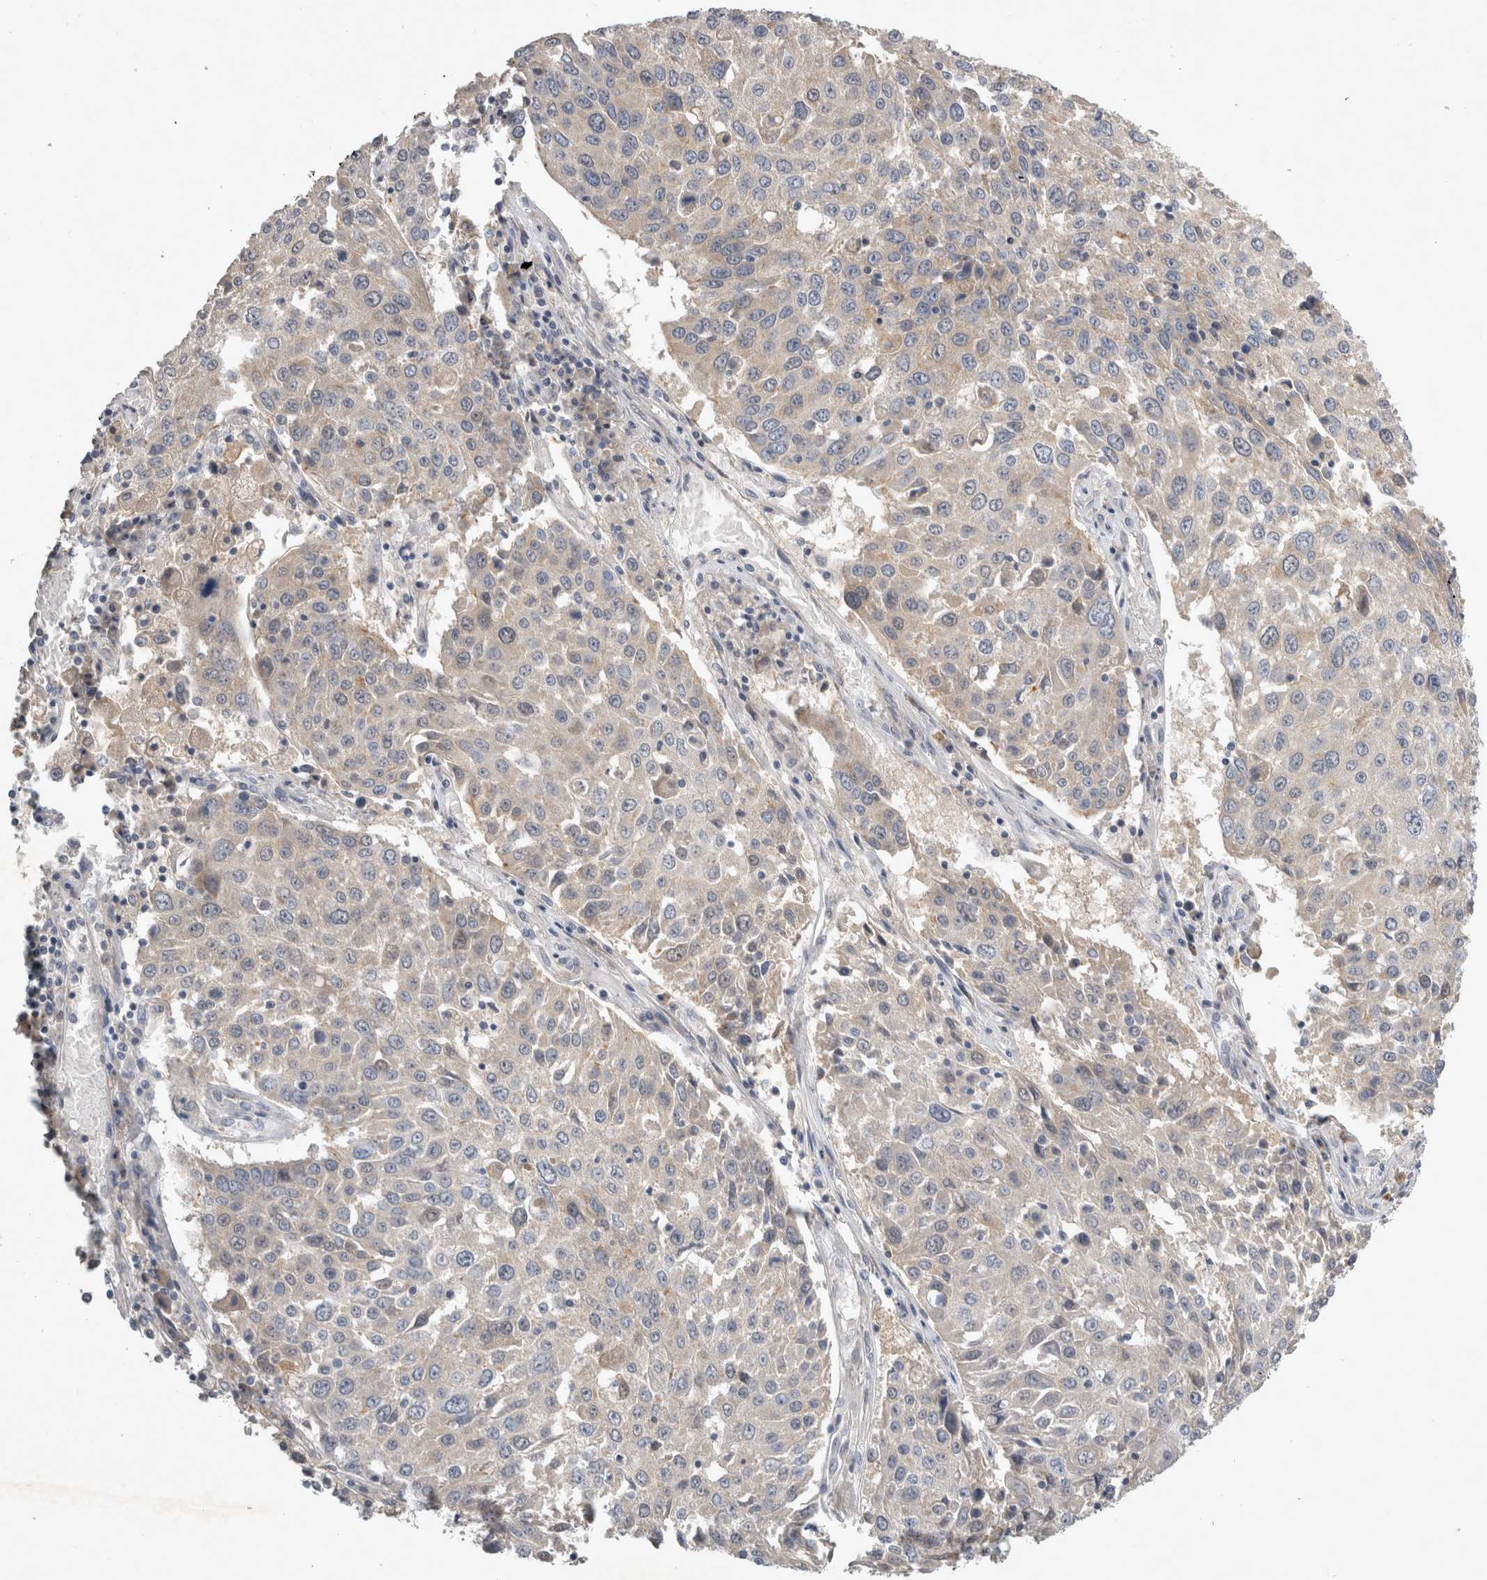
{"staining": {"intensity": "negative", "quantity": "none", "location": "none"}, "tissue": "lung cancer", "cell_type": "Tumor cells", "image_type": "cancer", "snomed": [{"axis": "morphology", "description": "Squamous cell carcinoma, NOS"}, {"axis": "topography", "description": "Lung"}], "caption": "DAB (3,3'-diaminobenzidine) immunohistochemical staining of human lung squamous cell carcinoma shows no significant expression in tumor cells.", "gene": "SLC22A11", "patient": {"sex": "male", "age": 65}}